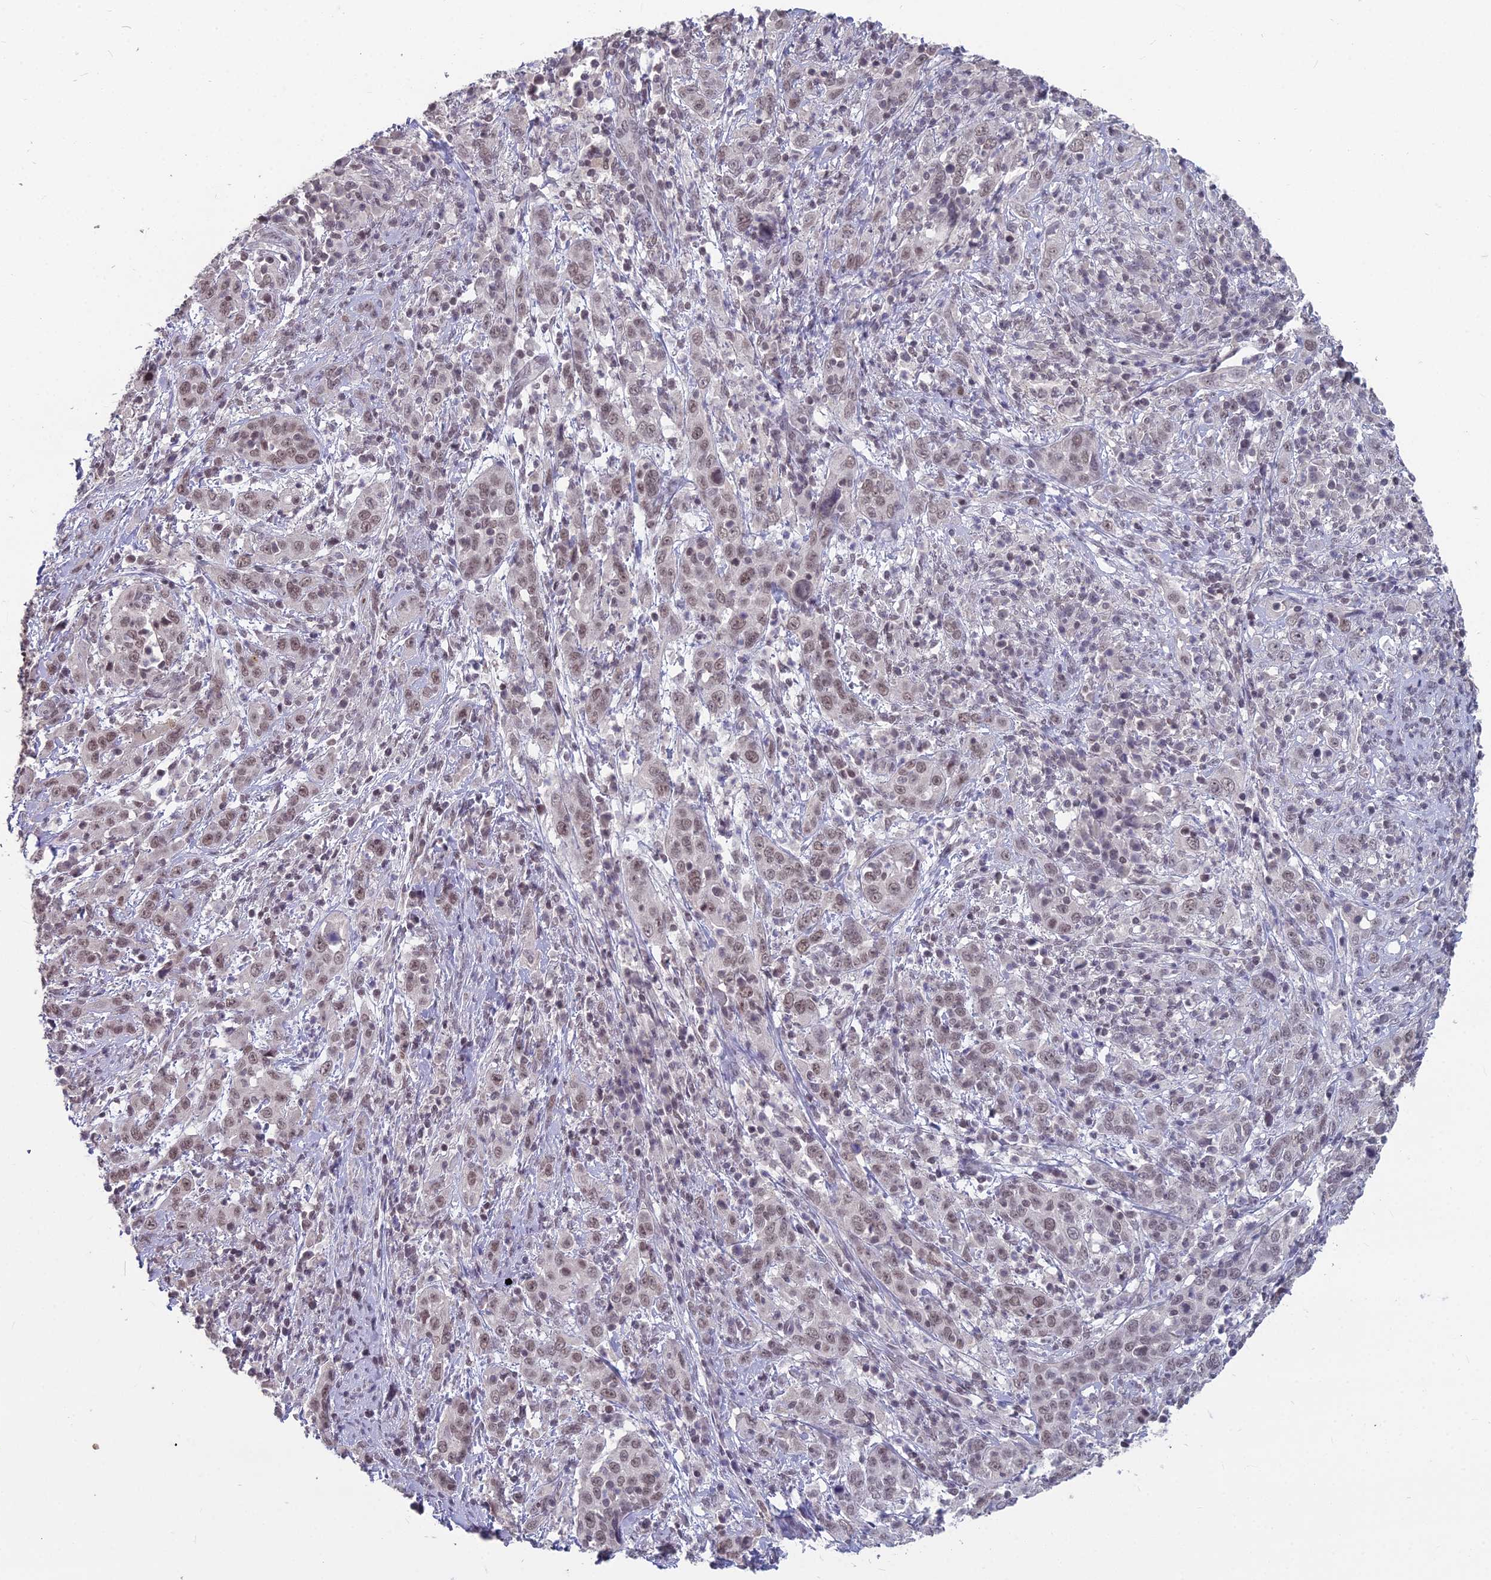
{"staining": {"intensity": "moderate", "quantity": "25%-75%", "location": "nuclear"}, "tissue": "cervical cancer", "cell_type": "Tumor cells", "image_type": "cancer", "snomed": [{"axis": "morphology", "description": "Squamous cell carcinoma, NOS"}, {"axis": "topography", "description": "Cervix"}], "caption": "The image displays staining of cervical cancer (squamous cell carcinoma), revealing moderate nuclear protein positivity (brown color) within tumor cells. (DAB = brown stain, brightfield microscopy at high magnification).", "gene": "KAT7", "patient": {"sex": "female", "age": 46}}